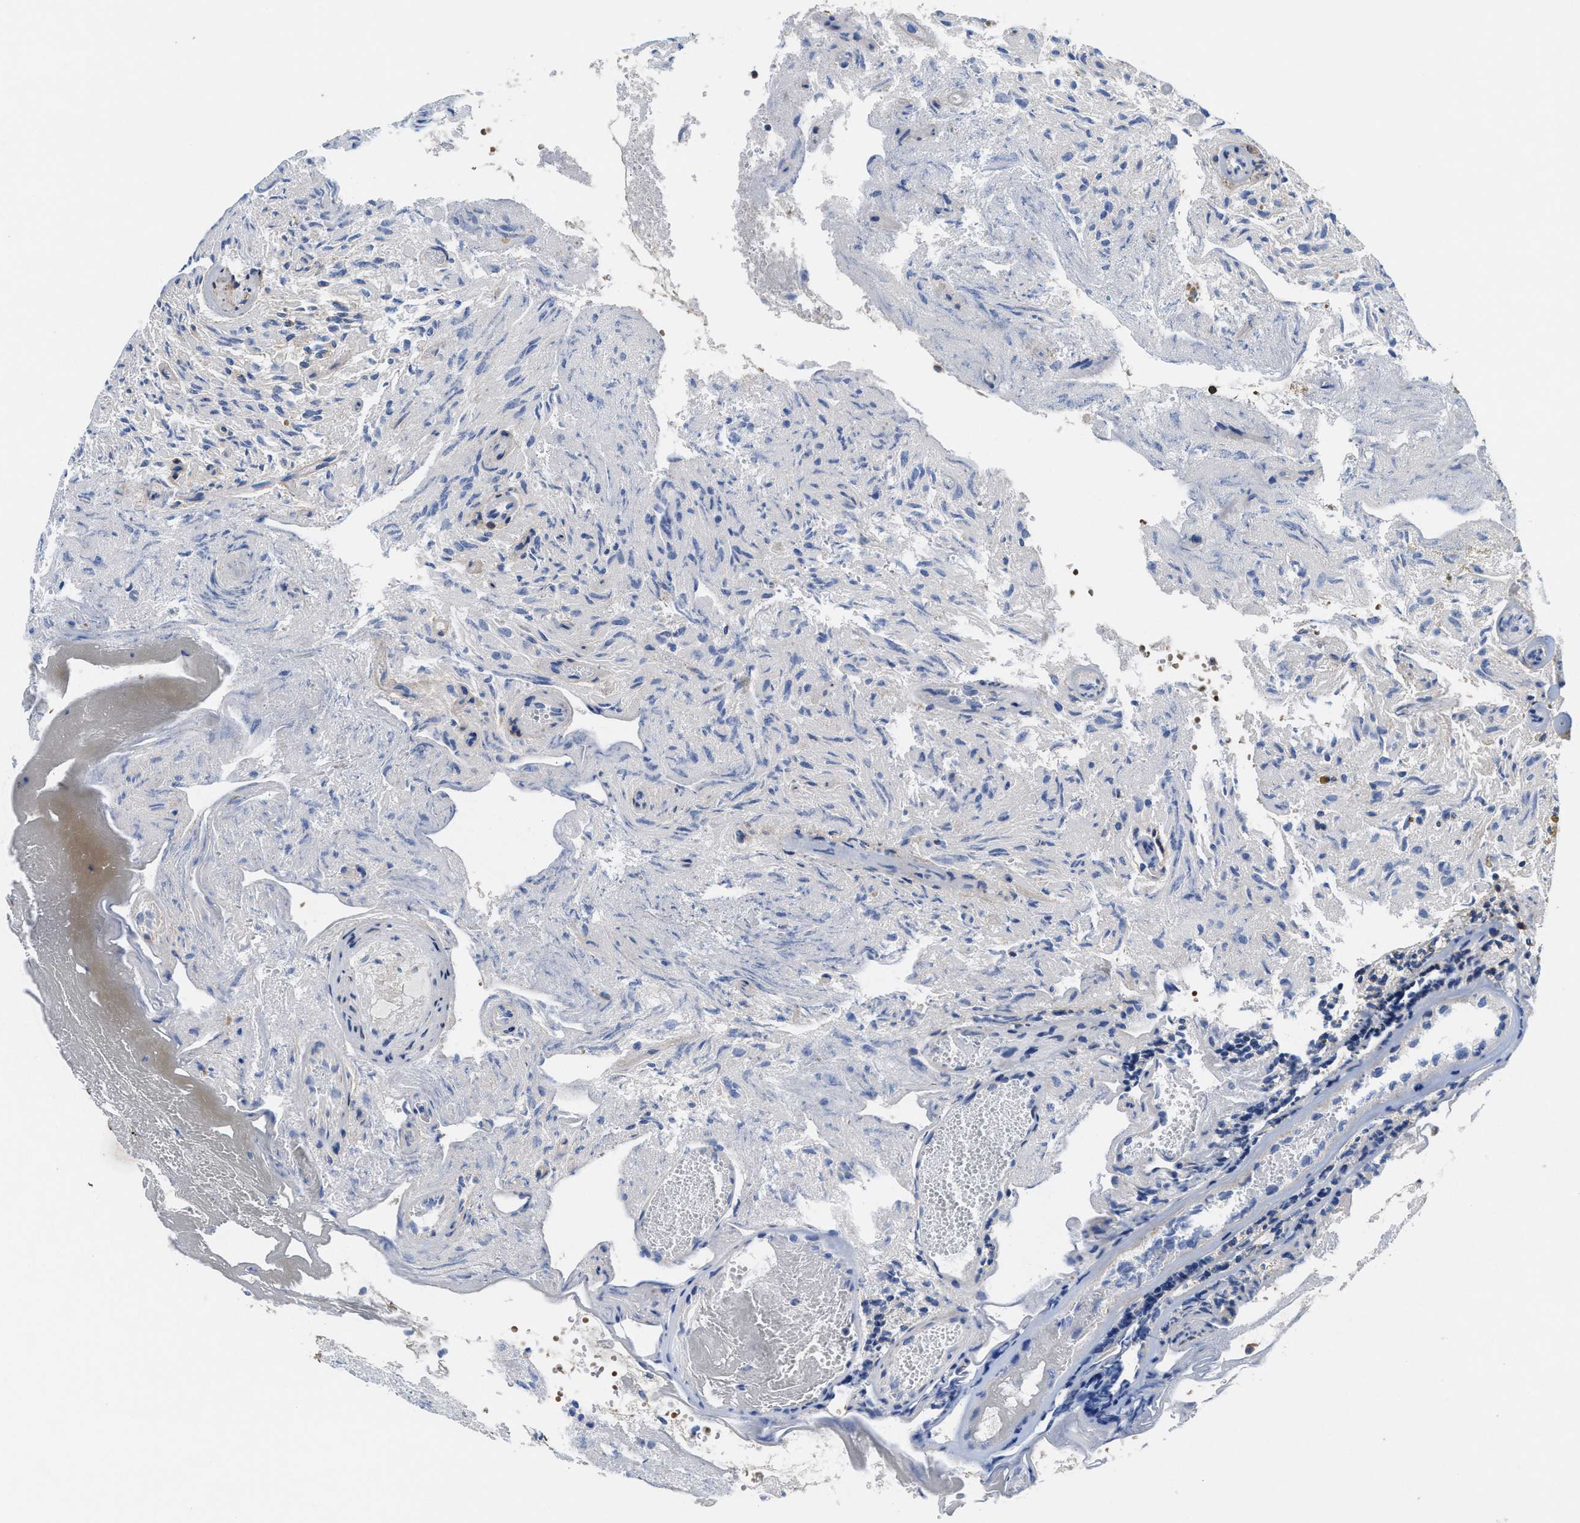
{"staining": {"intensity": "negative", "quantity": "none", "location": "none"}, "tissue": "glioma", "cell_type": "Tumor cells", "image_type": "cancer", "snomed": [{"axis": "morphology", "description": "Glioma, malignant, High grade"}, {"axis": "topography", "description": "Brain"}], "caption": "High power microscopy micrograph of an immunohistochemistry (IHC) image of malignant glioma (high-grade), revealing no significant staining in tumor cells.", "gene": "PTPRE", "patient": {"sex": "female", "age": 59}}